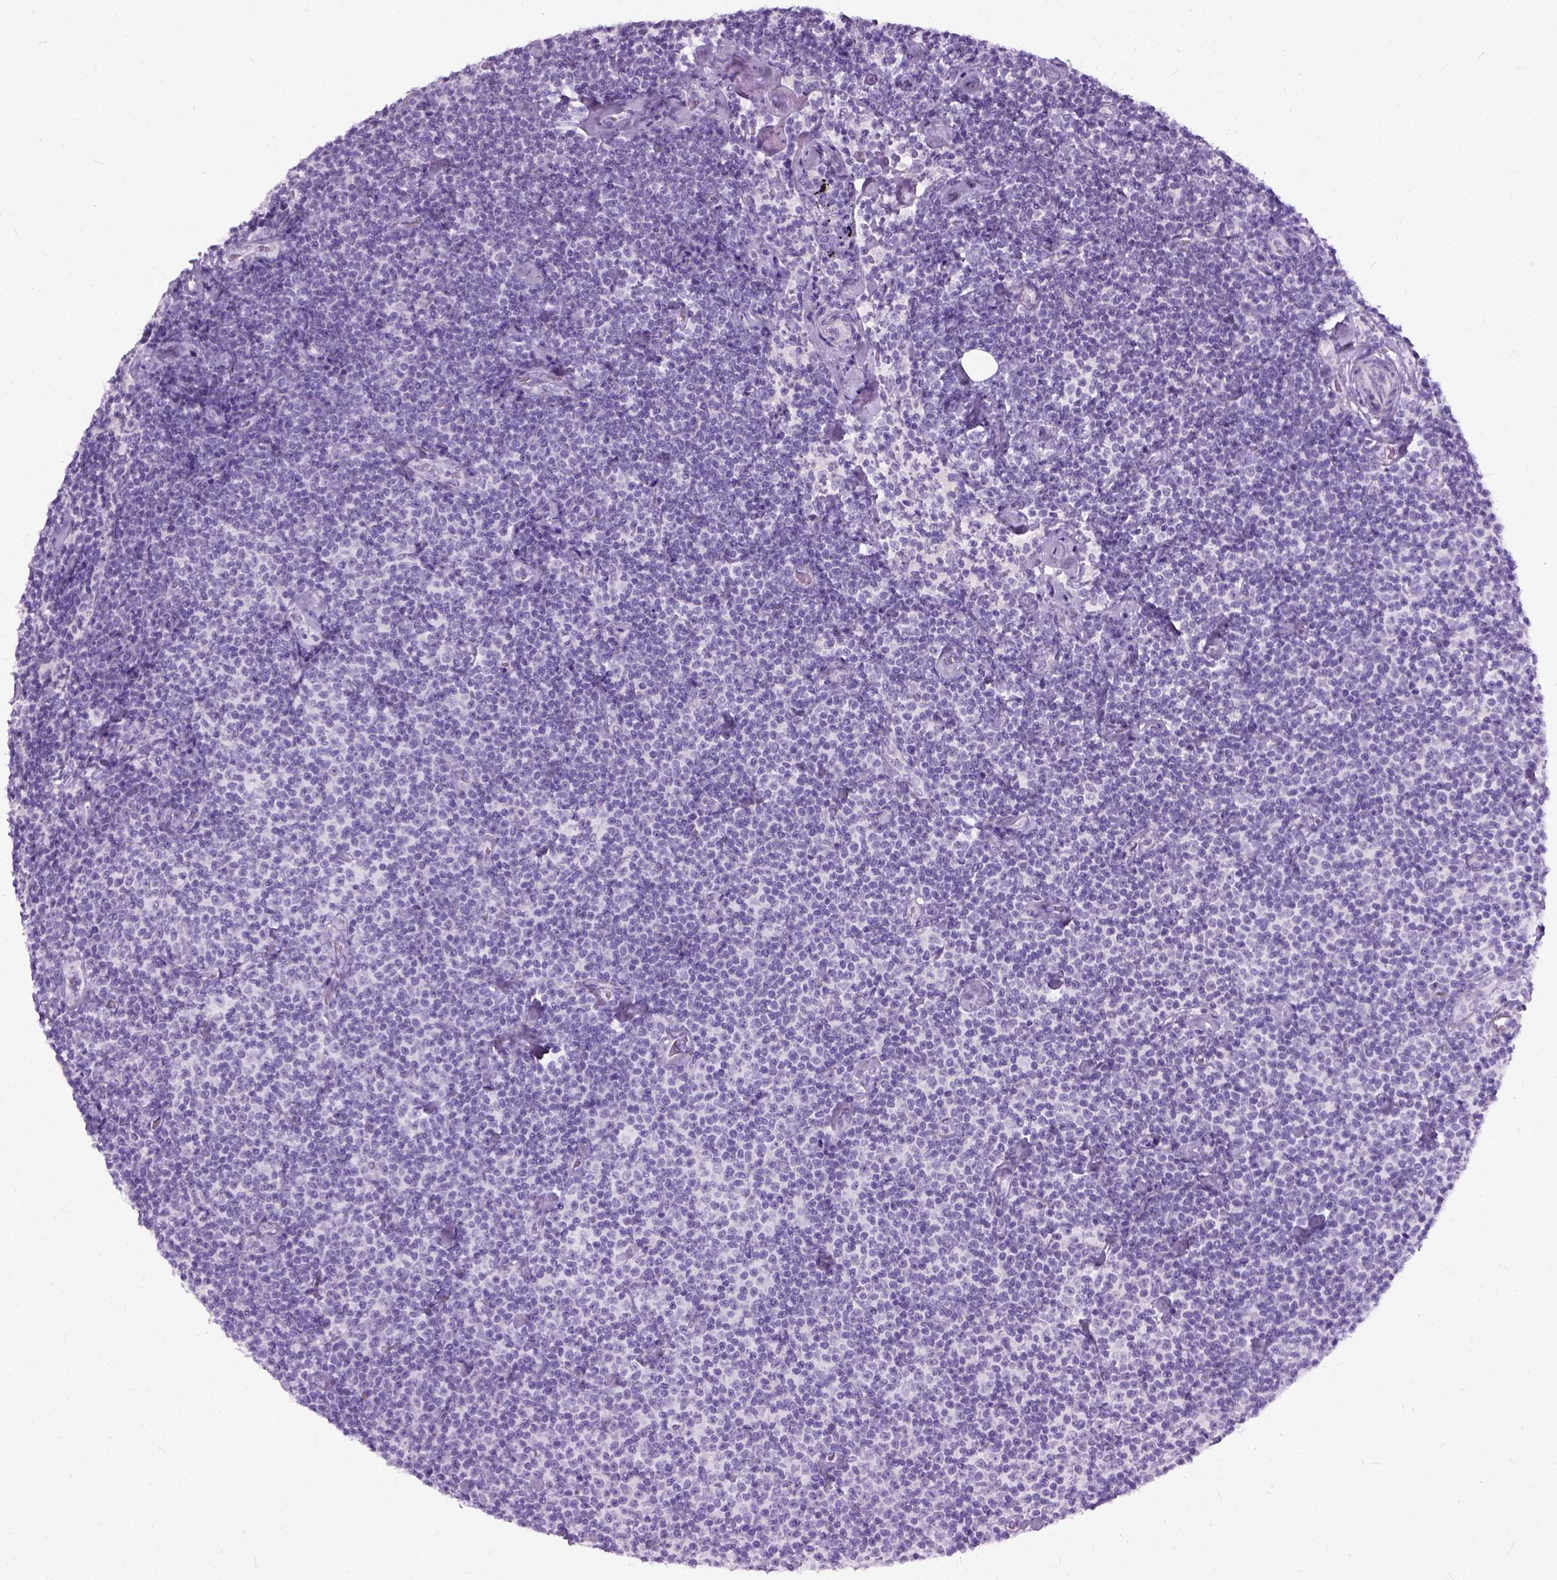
{"staining": {"intensity": "negative", "quantity": "none", "location": "none"}, "tissue": "lymphoma", "cell_type": "Tumor cells", "image_type": "cancer", "snomed": [{"axis": "morphology", "description": "Malignant lymphoma, non-Hodgkin's type, Low grade"}, {"axis": "topography", "description": "Lymph node"}], "caption": "Human low-grade malignant lymphoma, non-Hodgkin's type stained for a protein using IHC exhibits no staining in tumor cells.", "gene": "AXDND1", "patient": {"sex": "male", "age": 81}}